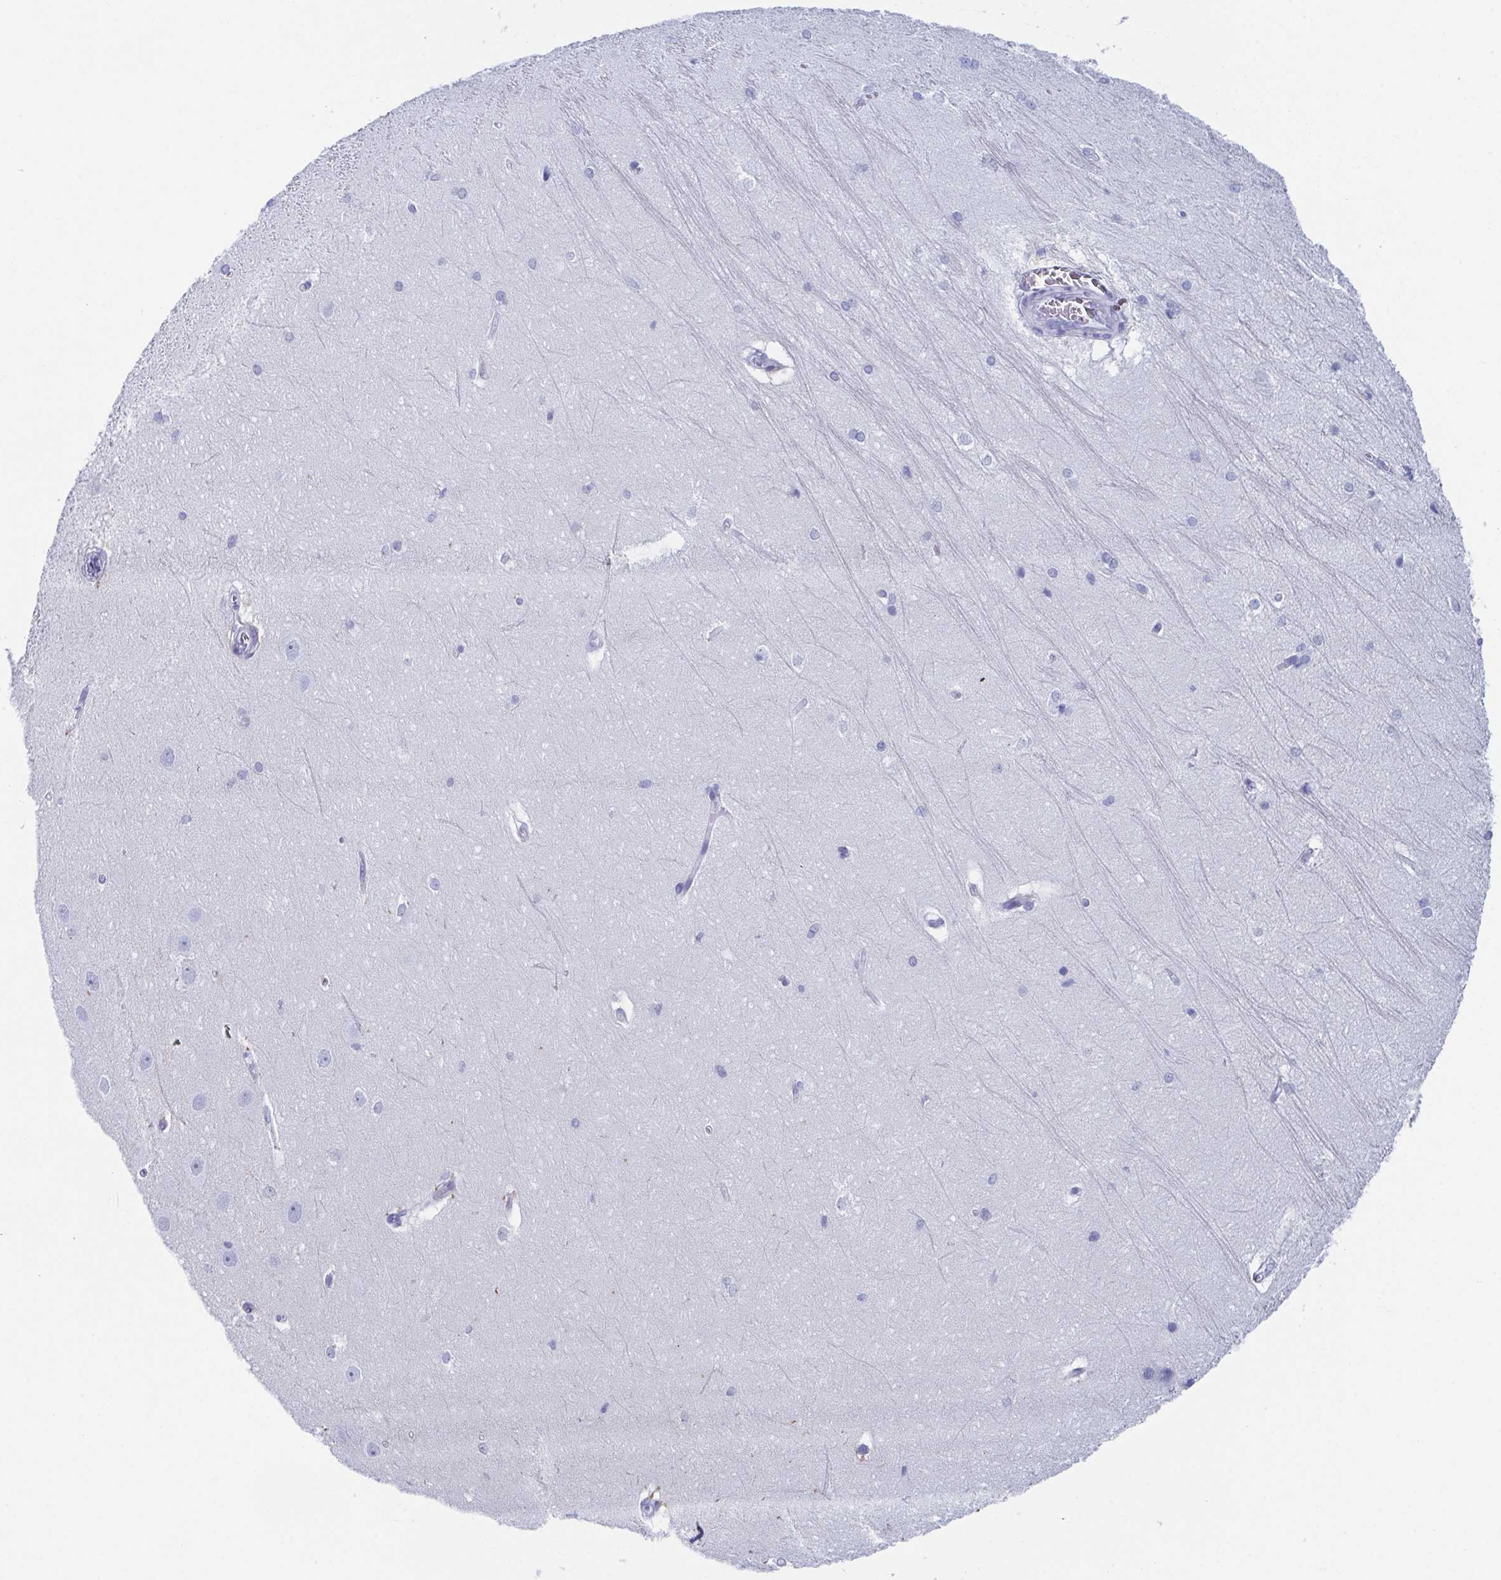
{"staining": {"intensity": "negative", "quantity": "none", "location": "none"}, "tissue": "hippocampus", "cell_type": "Glial cells", "image_type": "normal", "snomed": [{"axis": "morphology", "description": "Normal tissue, NOS"}, {"axis": "topography", "description": "Cerebral cortex"}, {"axis": "topography", "description": "Hippocampus"}], "caption": "An image of human hippocampus is negative for staining in glial cells. Brightfield microscopy of IHC stained with DAB (3,3'-diaminobenzidine) (brown) and hematoxylin (blue), captured at high magnification.", "gene": "ZFP64", "patient": {"sex": "female", "age": 19}}